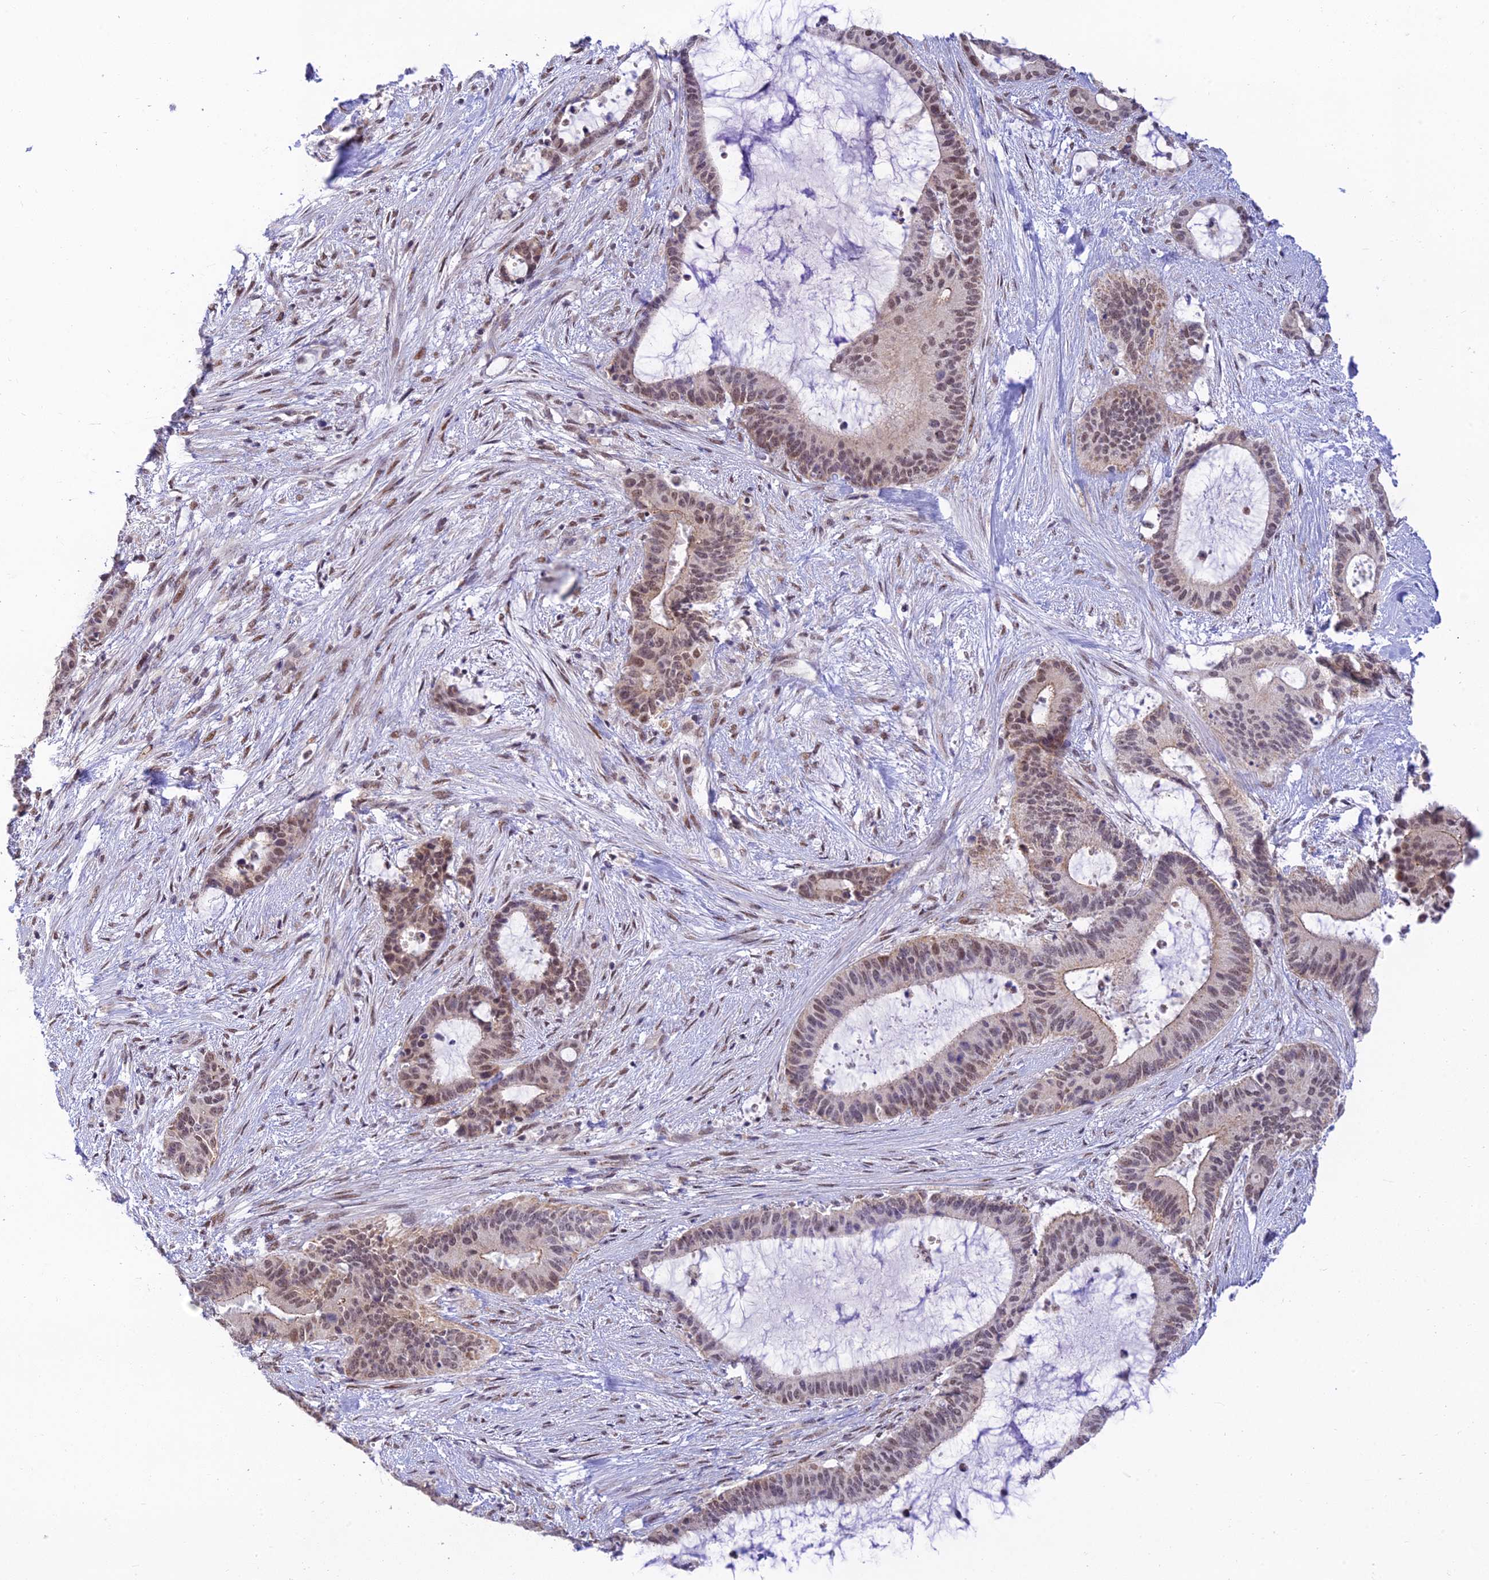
{"staining": {"intensity": "moderate", "quantity": "25%-75%", "location": "nuclear"}, "tissue": "liver cancer", "cell_type": "Tumor cells", "image_type": "cancer", "snomed": [{"axis": "morphology", "description": "Normal tissue, NOS"}, {"axis": "morphology", "description": "Cholangiocarcinoma"}, {"axis": "topography", "description": "Liver"}, {"axis": "topography", "description": "Peripheral nerve tissue"}], "caption": "A histopathology image showing moderate nuclear staining in about 25%-75% of tumor cells in liver cholangiocarcinoma, as visualized by brown immunohistochemical staining.", "gene": "MICOS13", "patient": {"sex": "female", "age": 73}}